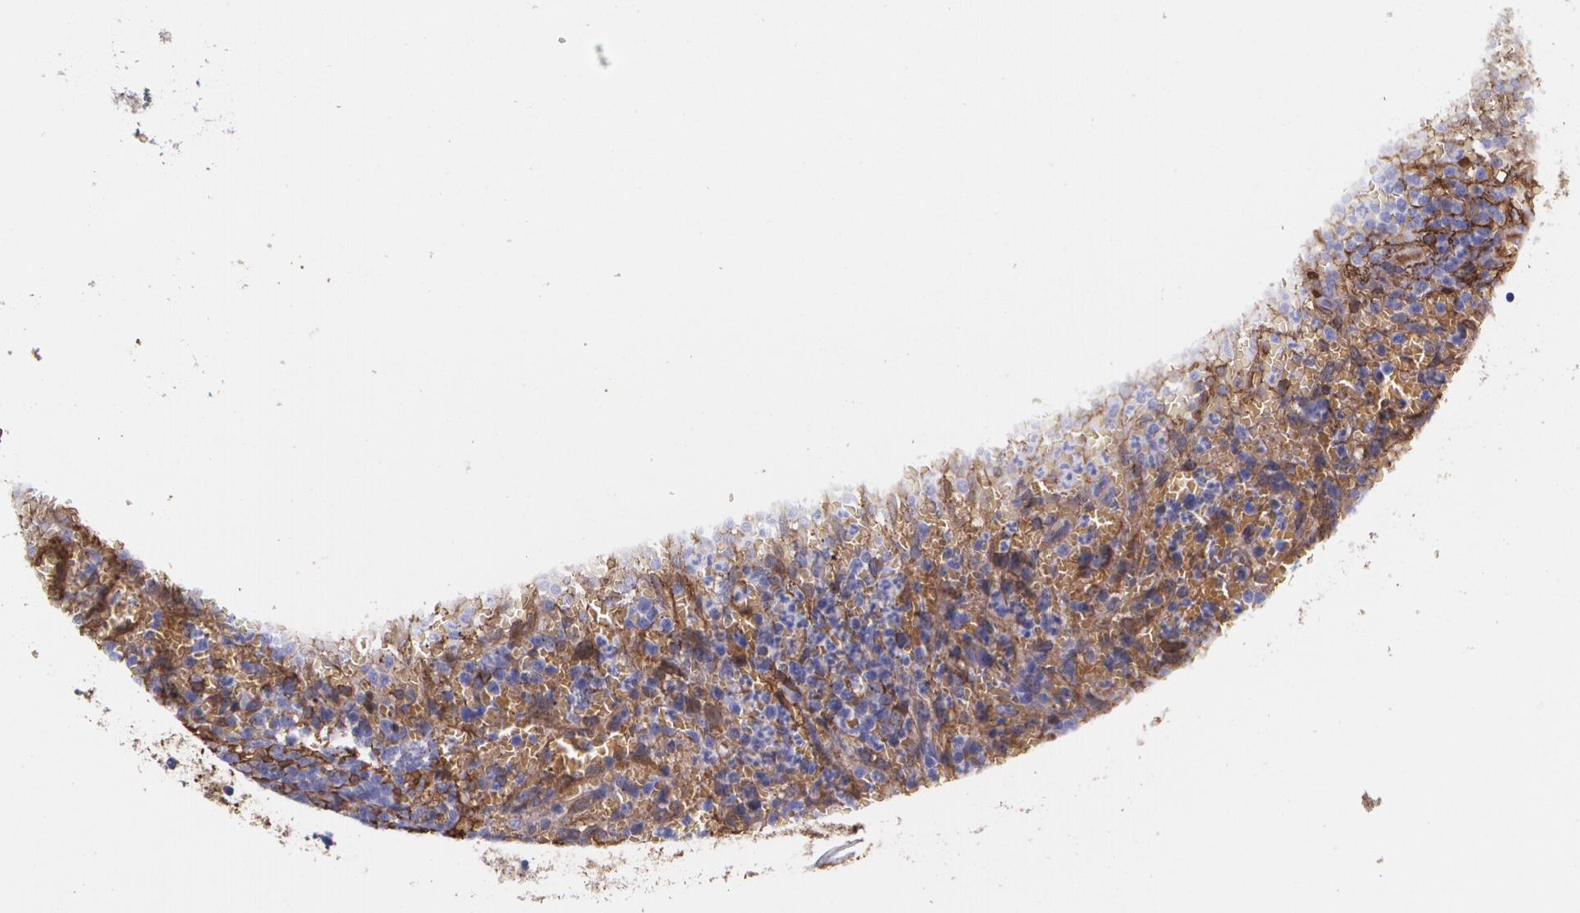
{"staining": {"intensity": "negative", "quantity": "none", "location": "none"}, "tissue": "lymphoma", "cell_type": "Tumor cells", "image_type": "cancer", "snomed": [{"axis": "morphology", "description": "Malignant lymphoma, non-Hodgkin's type, Low grade"}, {"axis": "topography", "description": "Spleen"}], "caption": "Tumor cells are negative for brown protein staining in lymphoma.", "gene": "MMP2", "patient": {"sex": "female", "age": 64}}